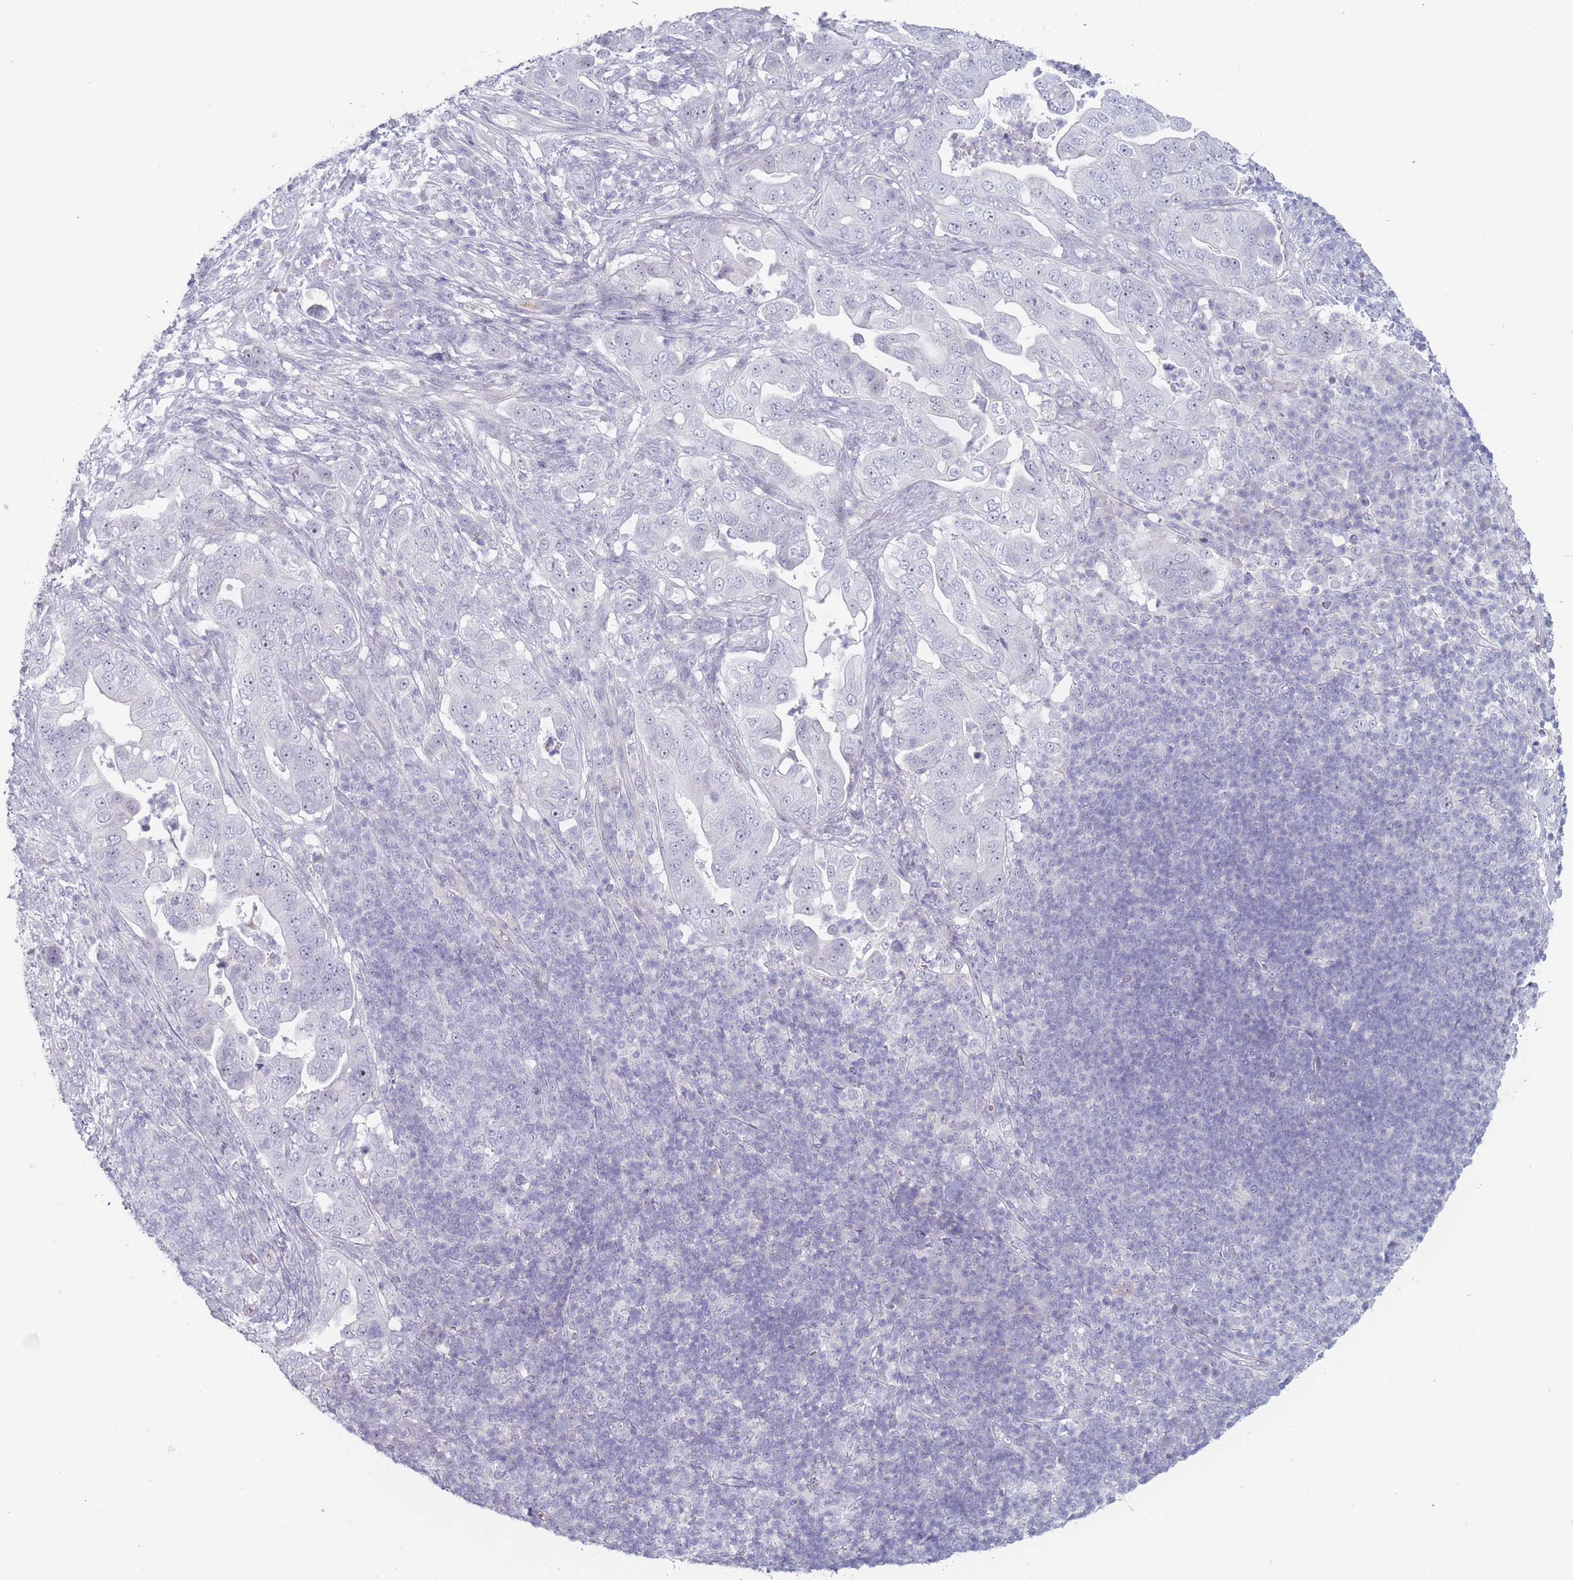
{"staining": {"intensity": "negative", "quantity": "none", "location": "none"}, "tissue": "pancreatic cancer", "cell_type": "Tumor cells", "image_type": "cancer", "snomed": [{"axis": "morphology", "description": "Adenocarcinoma, NOS"}, {"axis": "topography", "description": "Pancreas"}], "caption": "High magnification brightfield microscopy of pancreatic cancer (adenocarcinoma) stained with DAB (brown) and counterstained with hematoxylin (blue): tumor cells show no significant staining.", "gene": "ROS1", "patient": {"sex": "female", "age": 63}}